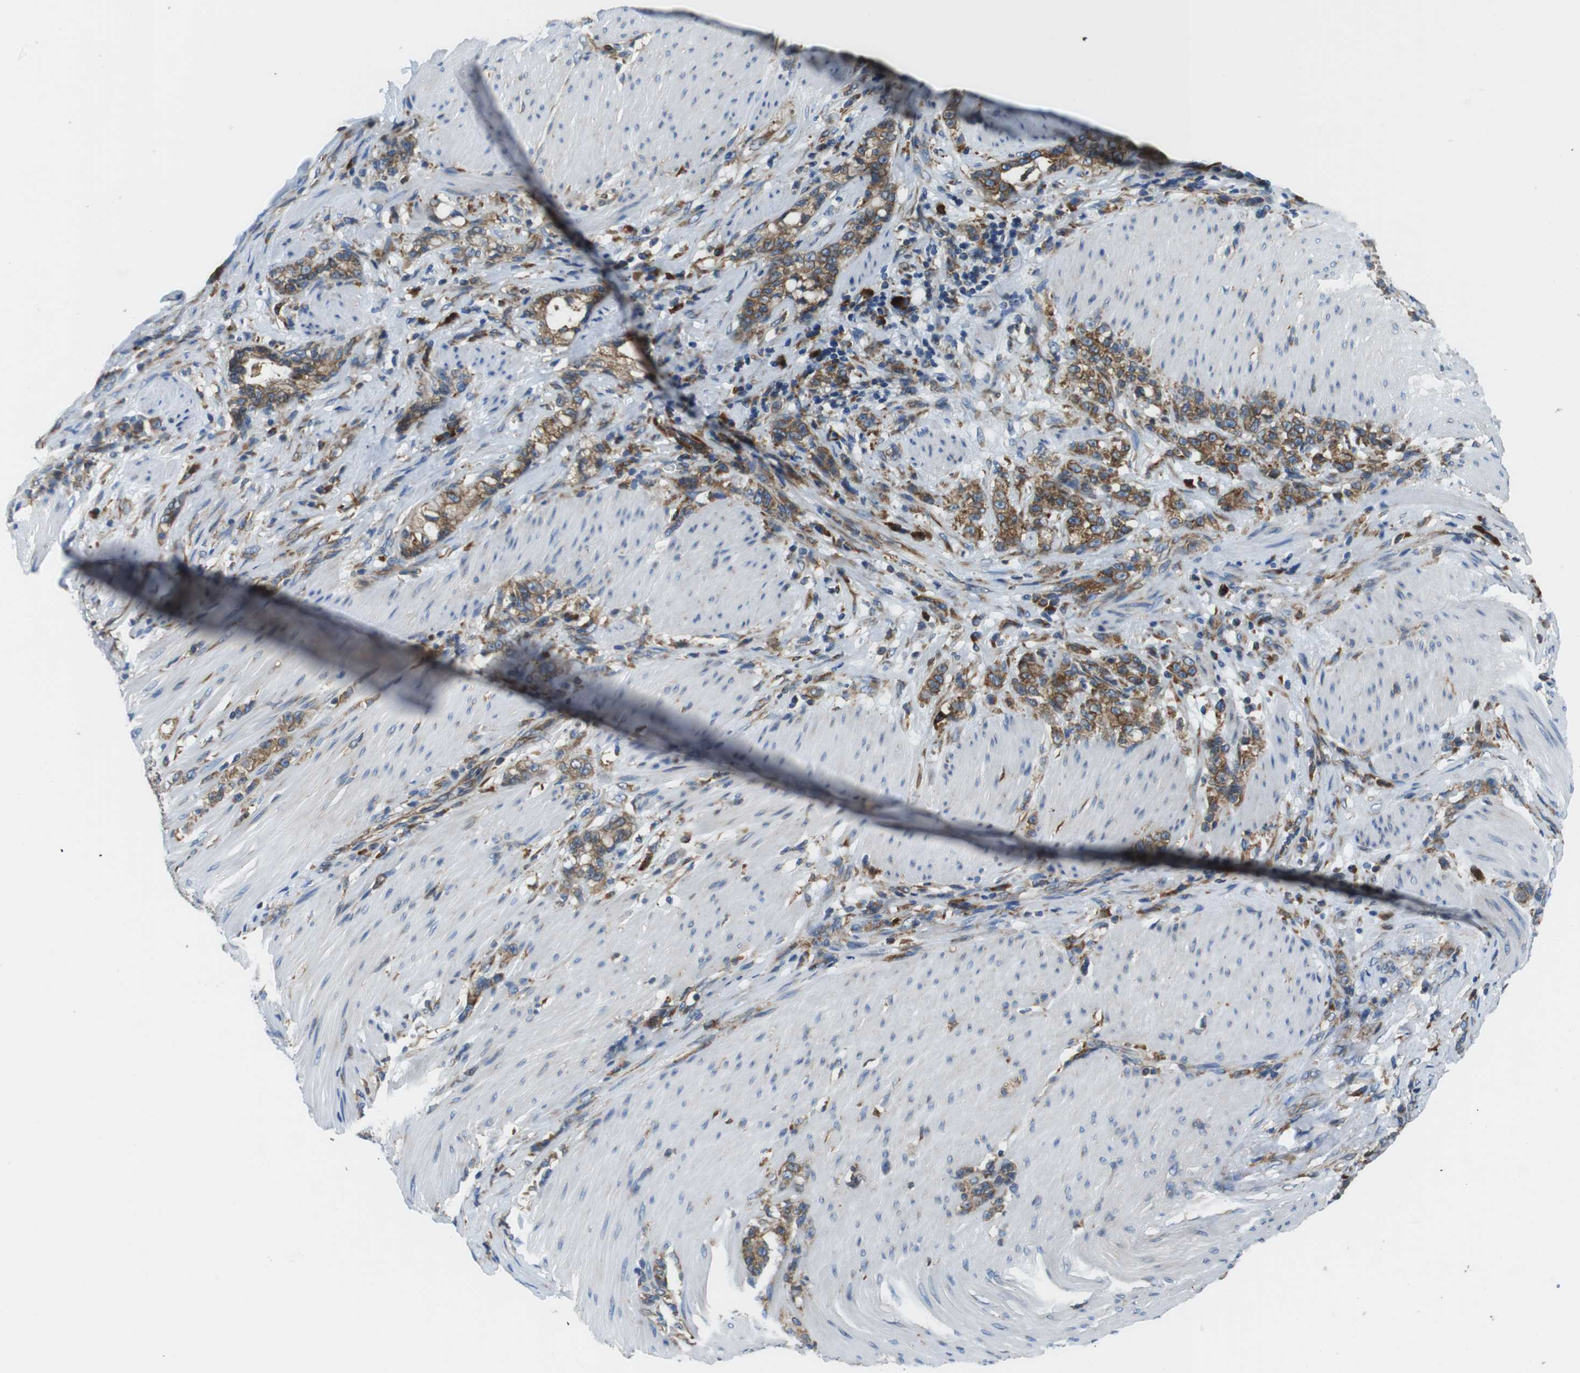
{"staining": {"intensity": "moderate", "quantity": ">75%", "location": "cytoplasmic/membranous"}, "tissue": "stomach cancer", "cell_type": "Tumor cells", "image_type": "cancer", "snomed": [{"axis": "morphology", "description": "Adenocarcinoma, NOS"}, {"axis": "topography", "description": "Stomach, lower"}], "caption": "Stomach cancer (adenocarcinoma) stained for a protein (brown) reveals moderate cytoplasmic/membranous positive staining in about >75% of tumor cells.", "gene": "UGGT1", "patient": {"sex": "male", "age": 88}}